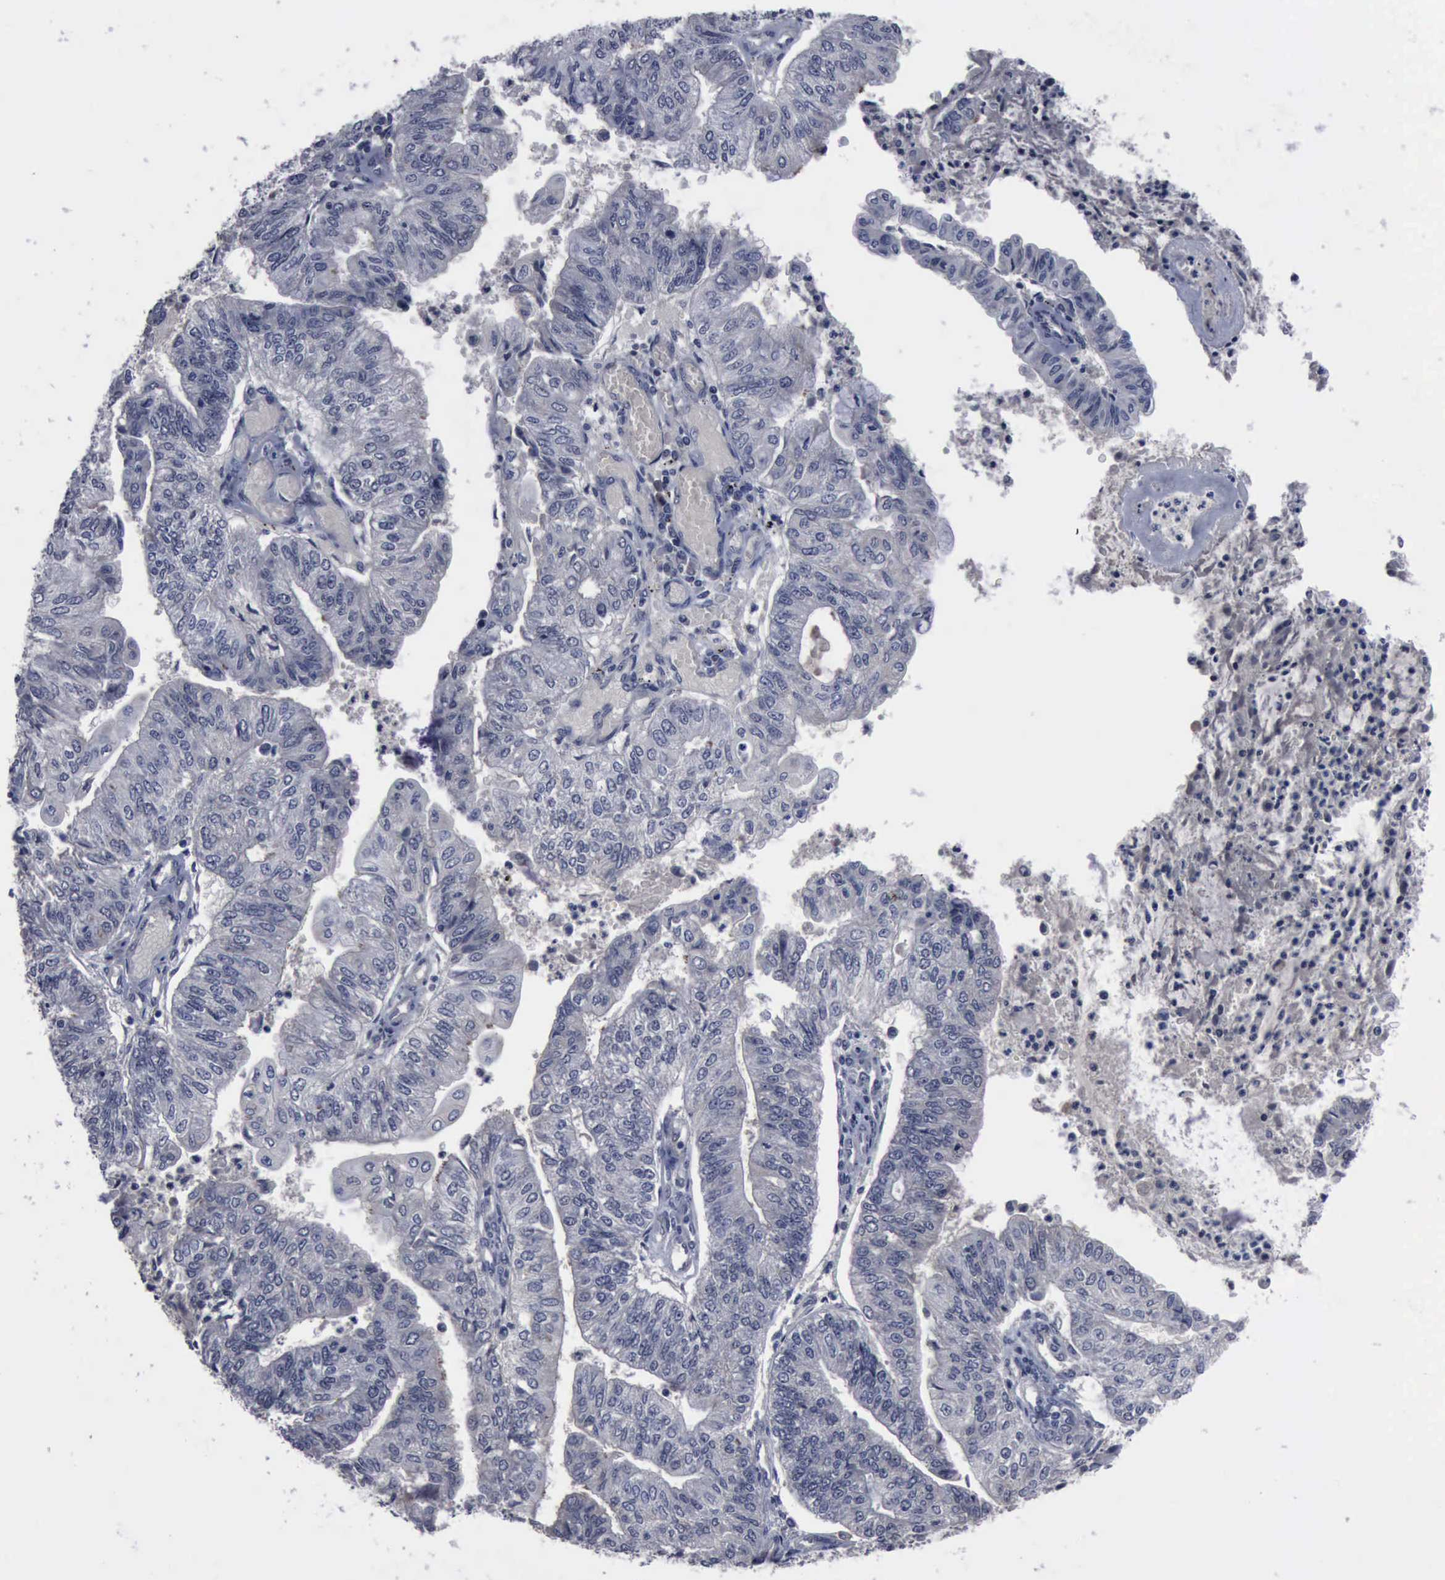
{"staining": {"intensity": "negative", "quantity": "none", "location": "none"}, "tissue": "endometrial cancer", "cell_type": "Tumor cells", "image_type": "cancer", "snomed": [{"axis": "morphology", "description": "Adenocarcinoma, NOS"}, {"axis": "topography", "description": "Endometrium"}], "caption": "Adenocarcinoma (endometrial) stained for a protein using immunohistochemistry demonstrates no staining tumor cells.", "gene": "MYO18B", "patient": {"sex": "female", "age": 59}}